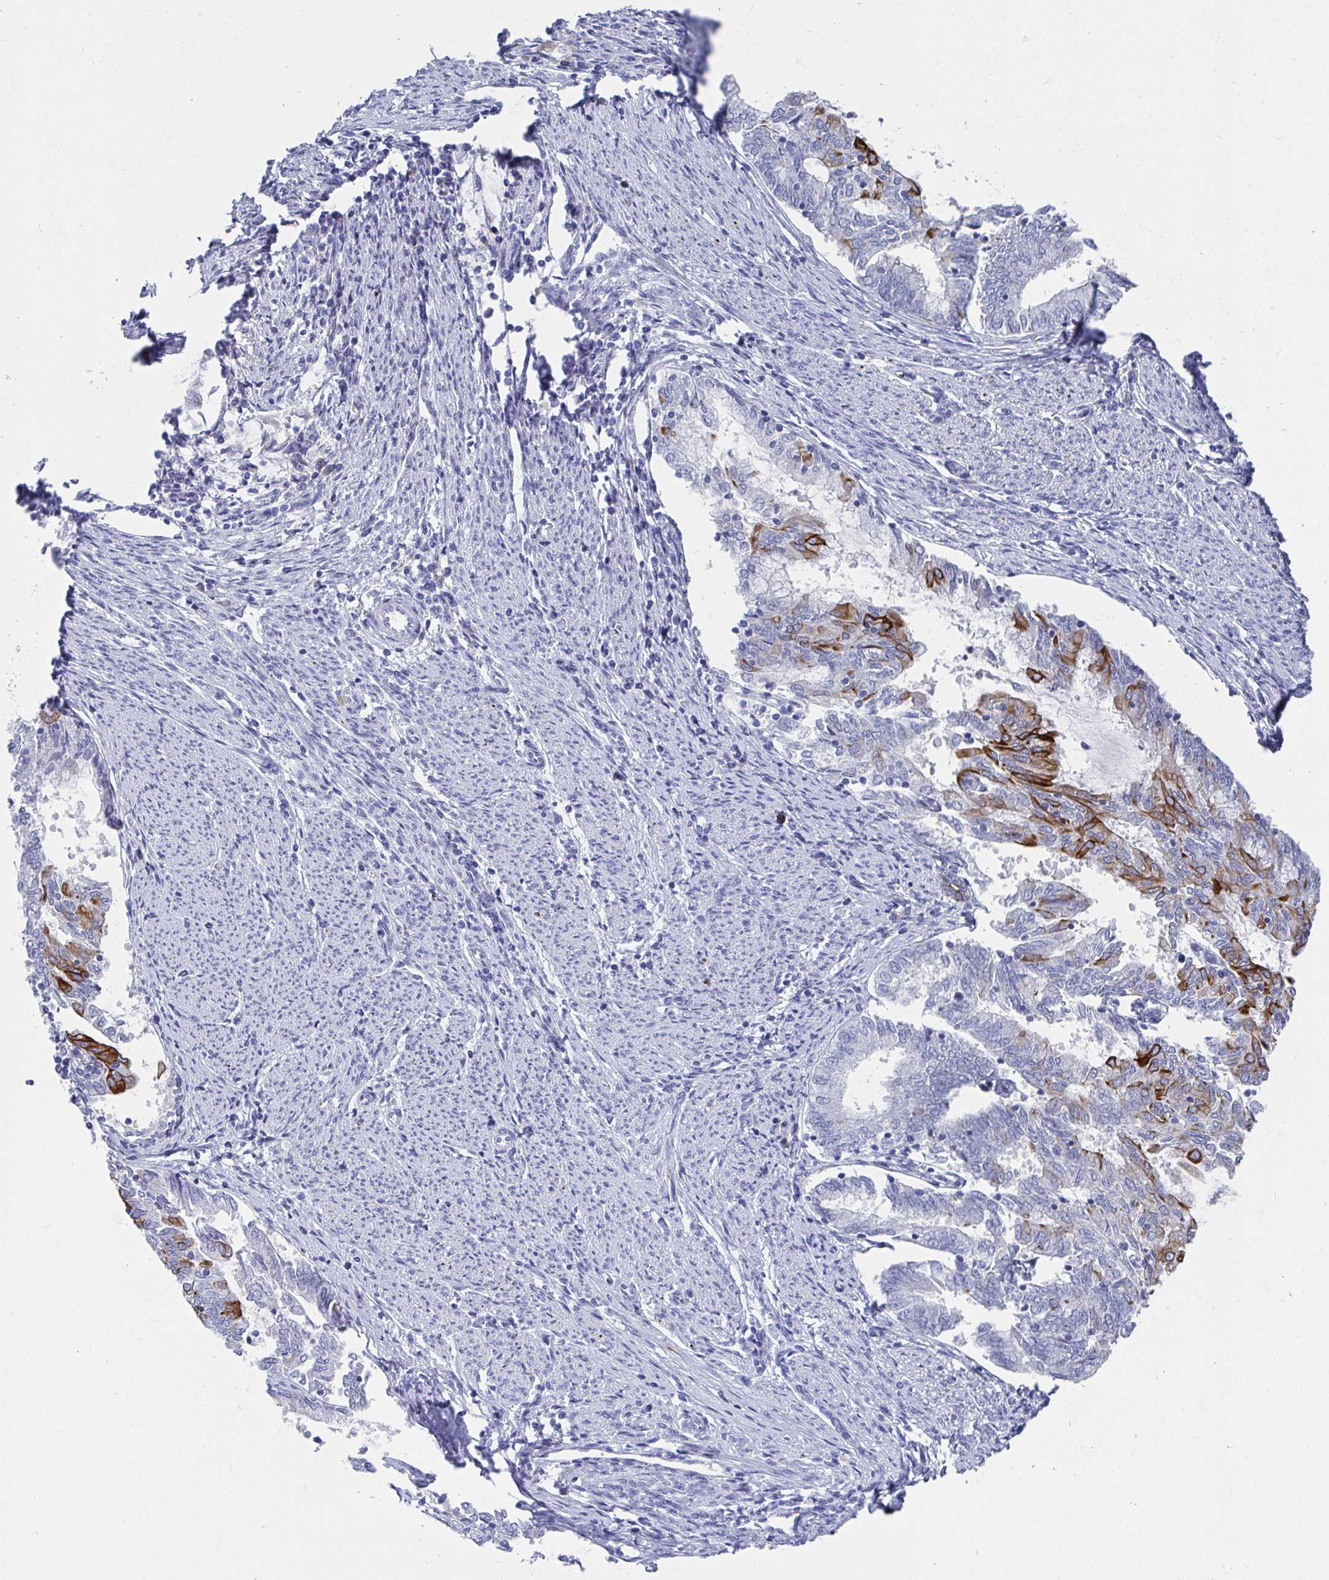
{"staining": {"intensity": "strong", "quantity": "<25%", "location": "cytoplasmic/membranous"}, "tissue": "endometrial cancer", "cell_type": "Tumor cells", "image_type": "cancer", "snomed": [{"axis": "morphology", "description": "Adenocarcinoma, NOS"}, {"axis": "topography", "description": "Endometrium"}], "caption": "Immunohistochemical staining of human endometrial cancer demonstrates medium levels of strong cytoplasmic/membranous expression in about <25% of tumor cells. Nuclei are stained in blue.", "gene": "CLDN8", "patient": {"sex": "female", "age": 79}}